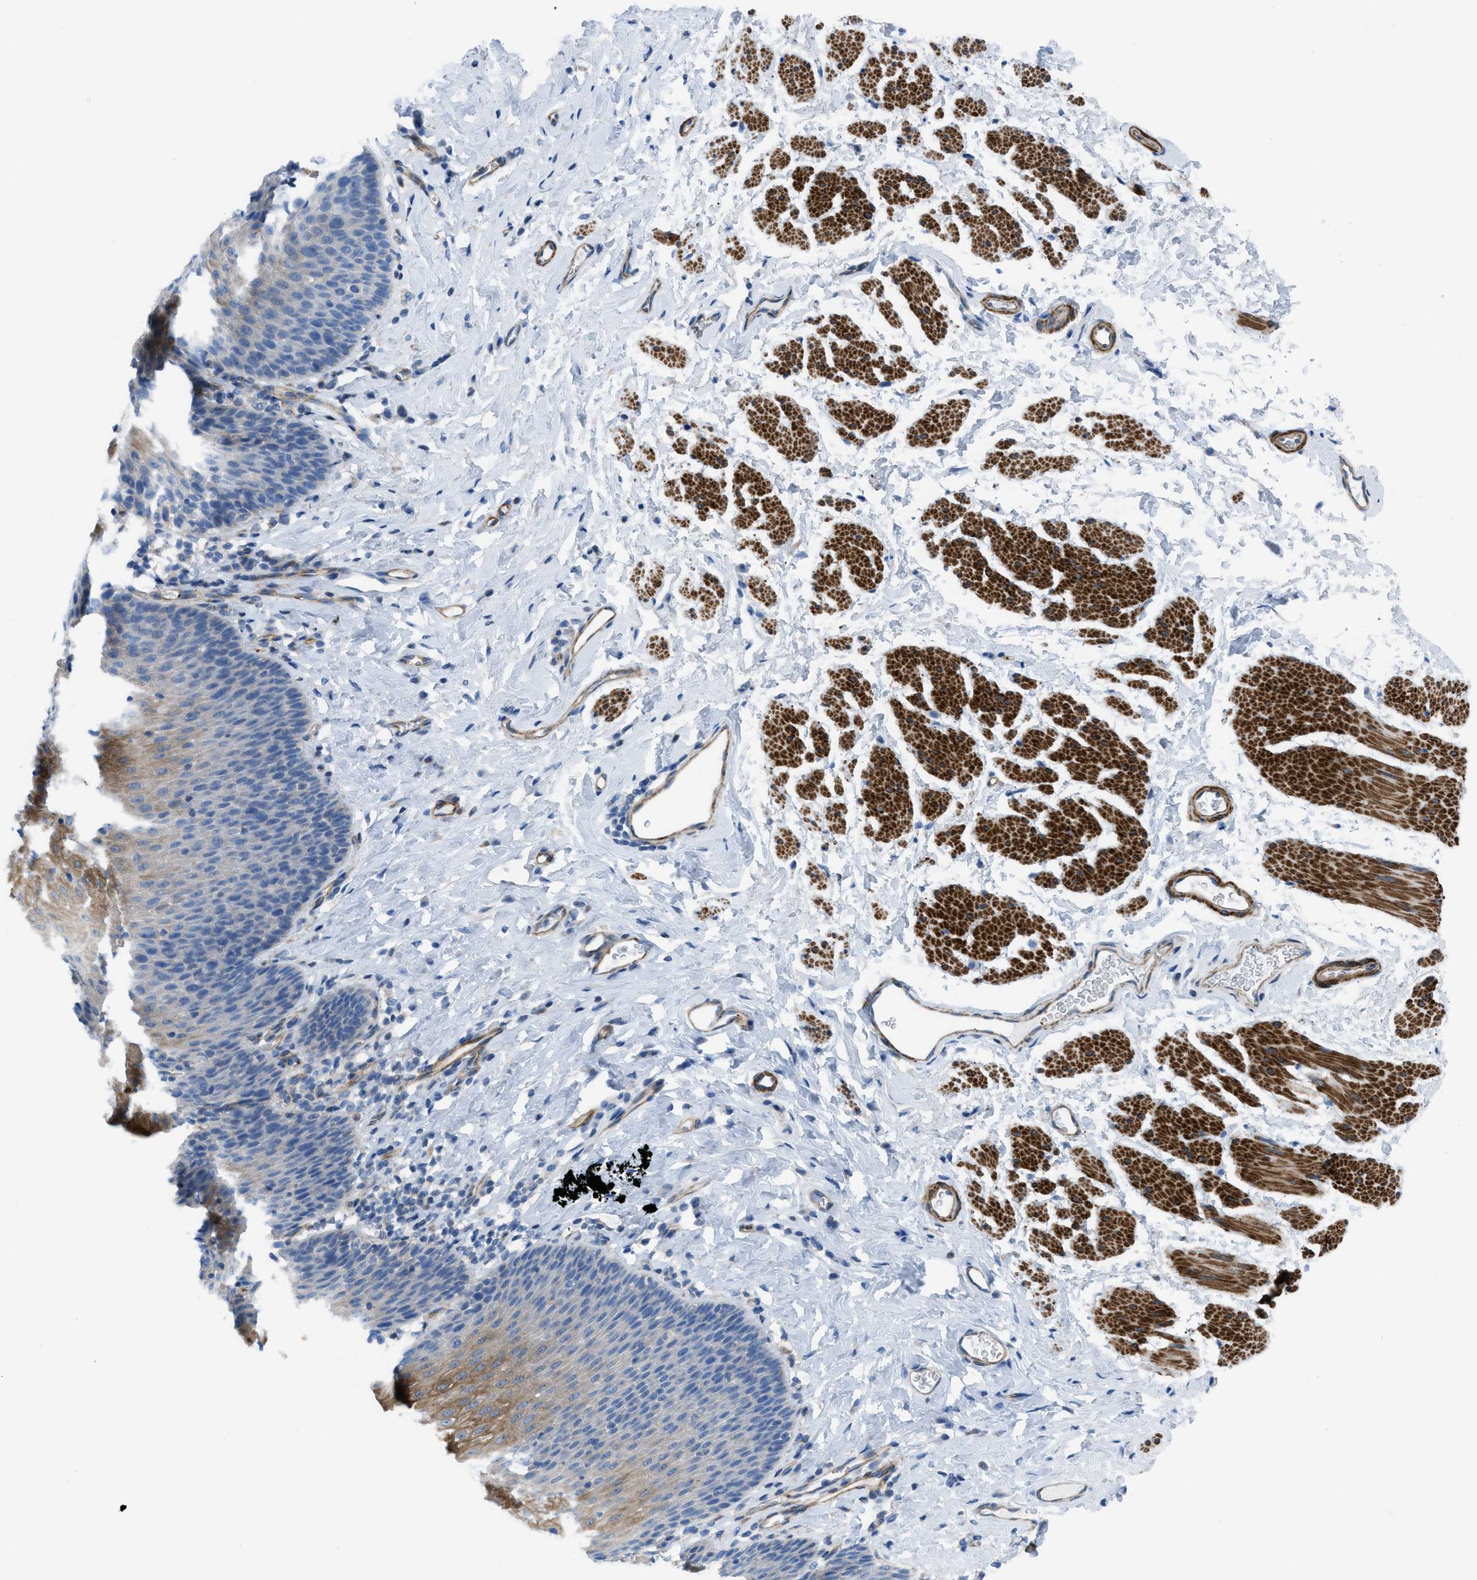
{"staining": {"intensity": "moderate", "quantity": "25%-75%", "location": "cytoplasmic/membranous"}, "tissue": "esophagus", "cell_type": "Squamous epithelial cells", "image_type": "normal", "snomed": [{"axis": "morphology", "description": "Normal tissue, NOS"}, {"axis": "topography", "description": "Esophagus"}], "caption": "Immunohistochemical staining of unremarkable esophagus reveals moderate cytoplasmic/membranous protein positivity in about 25%-75% of squamous epithelial cells.", "gene": "KCNH7", "patient": {"sex": "female", "age": 61}}